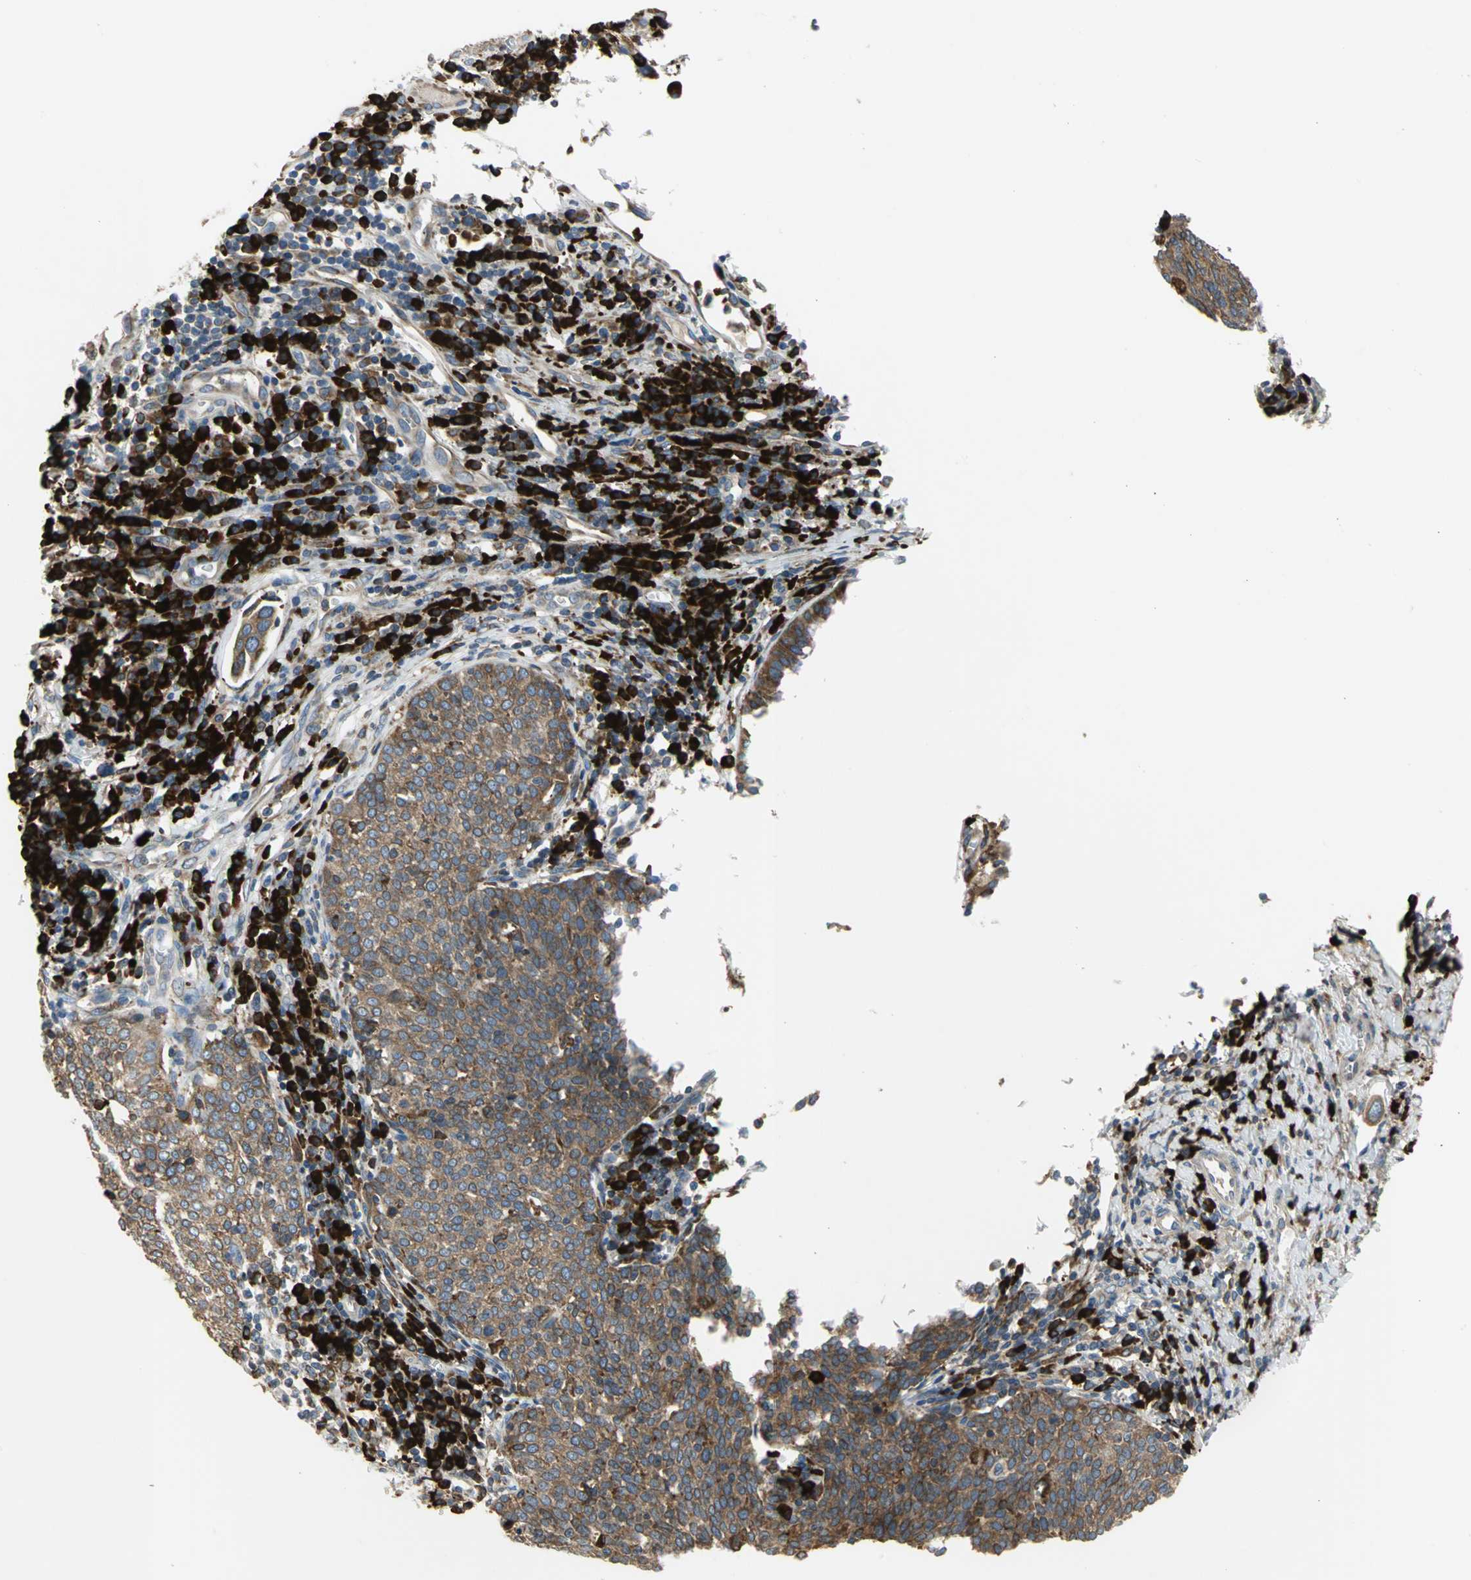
{"staining": {"intensity": "moderate", "quantity": ">75%", "location": "cytoplasmic/membranous"}, "tissue": "cervical cancer", "cell_type": "Tumor cells", "image_type": "cancer", "snomed": [{"axis": "morphology", "description": "Squamous cell carcinoma, NOS"}, {"axis": "topography", "description": "Cervix"}], "caption": "The histopathology image shows immunohistochemical staining of cervical cancer. There is moderate cytoplasmic/membranous positivity is seen in about >75% of tumor cells.", "gene": "SDF2L1", "patient": {"sex": "female", "age": 40}}